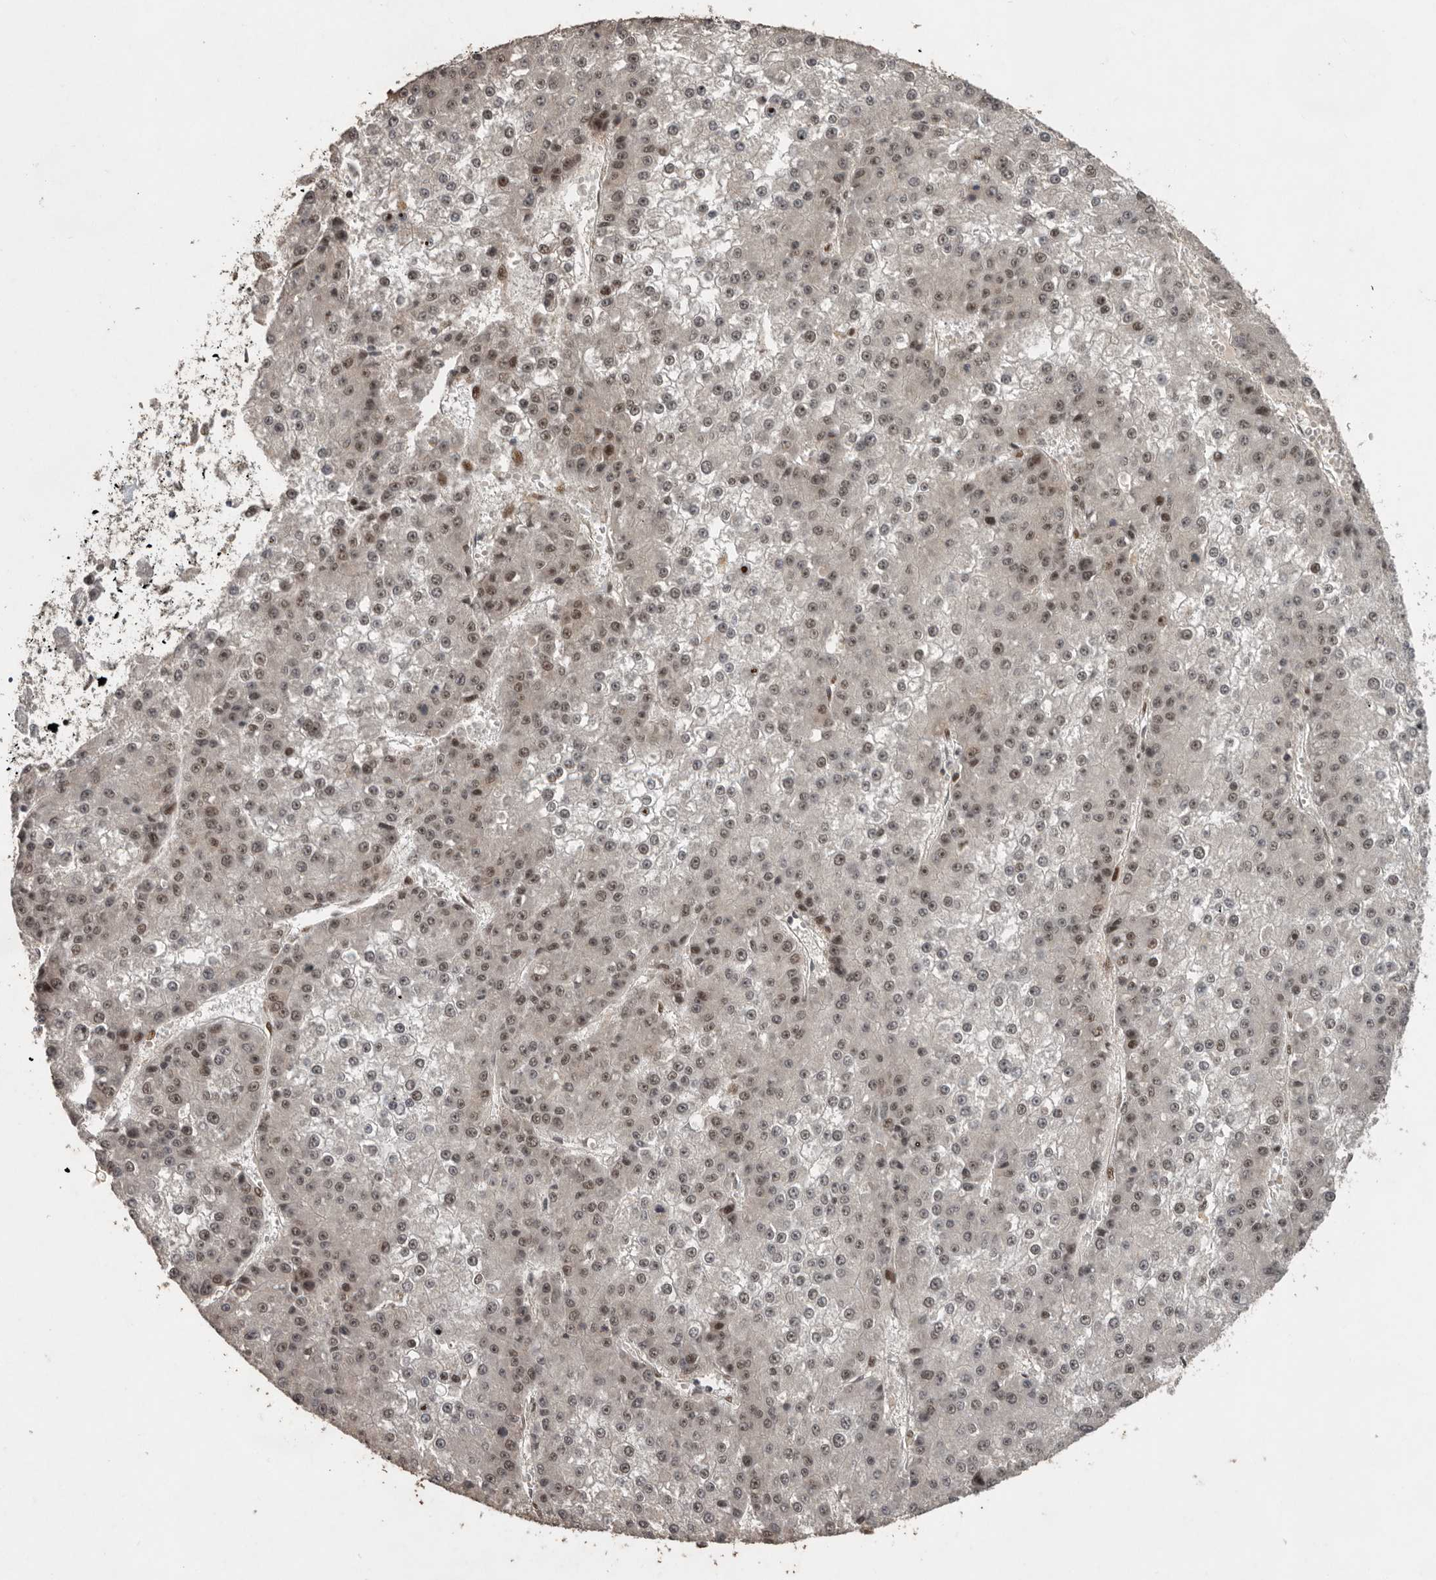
{"staining": {"intensity": "weak", "quantity": "25%-75%", "location": "nuclear"}, "tissue": "liver cancer", "cell_type": "Tumor cells", "image_type": "cancer", "snomed": [{"axis": "morphology", "description": "Carcinoma, Hepatocellular, NOS"}, {"axis": "topography", "description": "Liver"}], "caption": "Human hepatocellular carcinoma (liver) stained with a protein marker demonstrates weak staining in tumor cells.", "gene": "CDC27", "patient": {"sex": "female", "age": 73}}